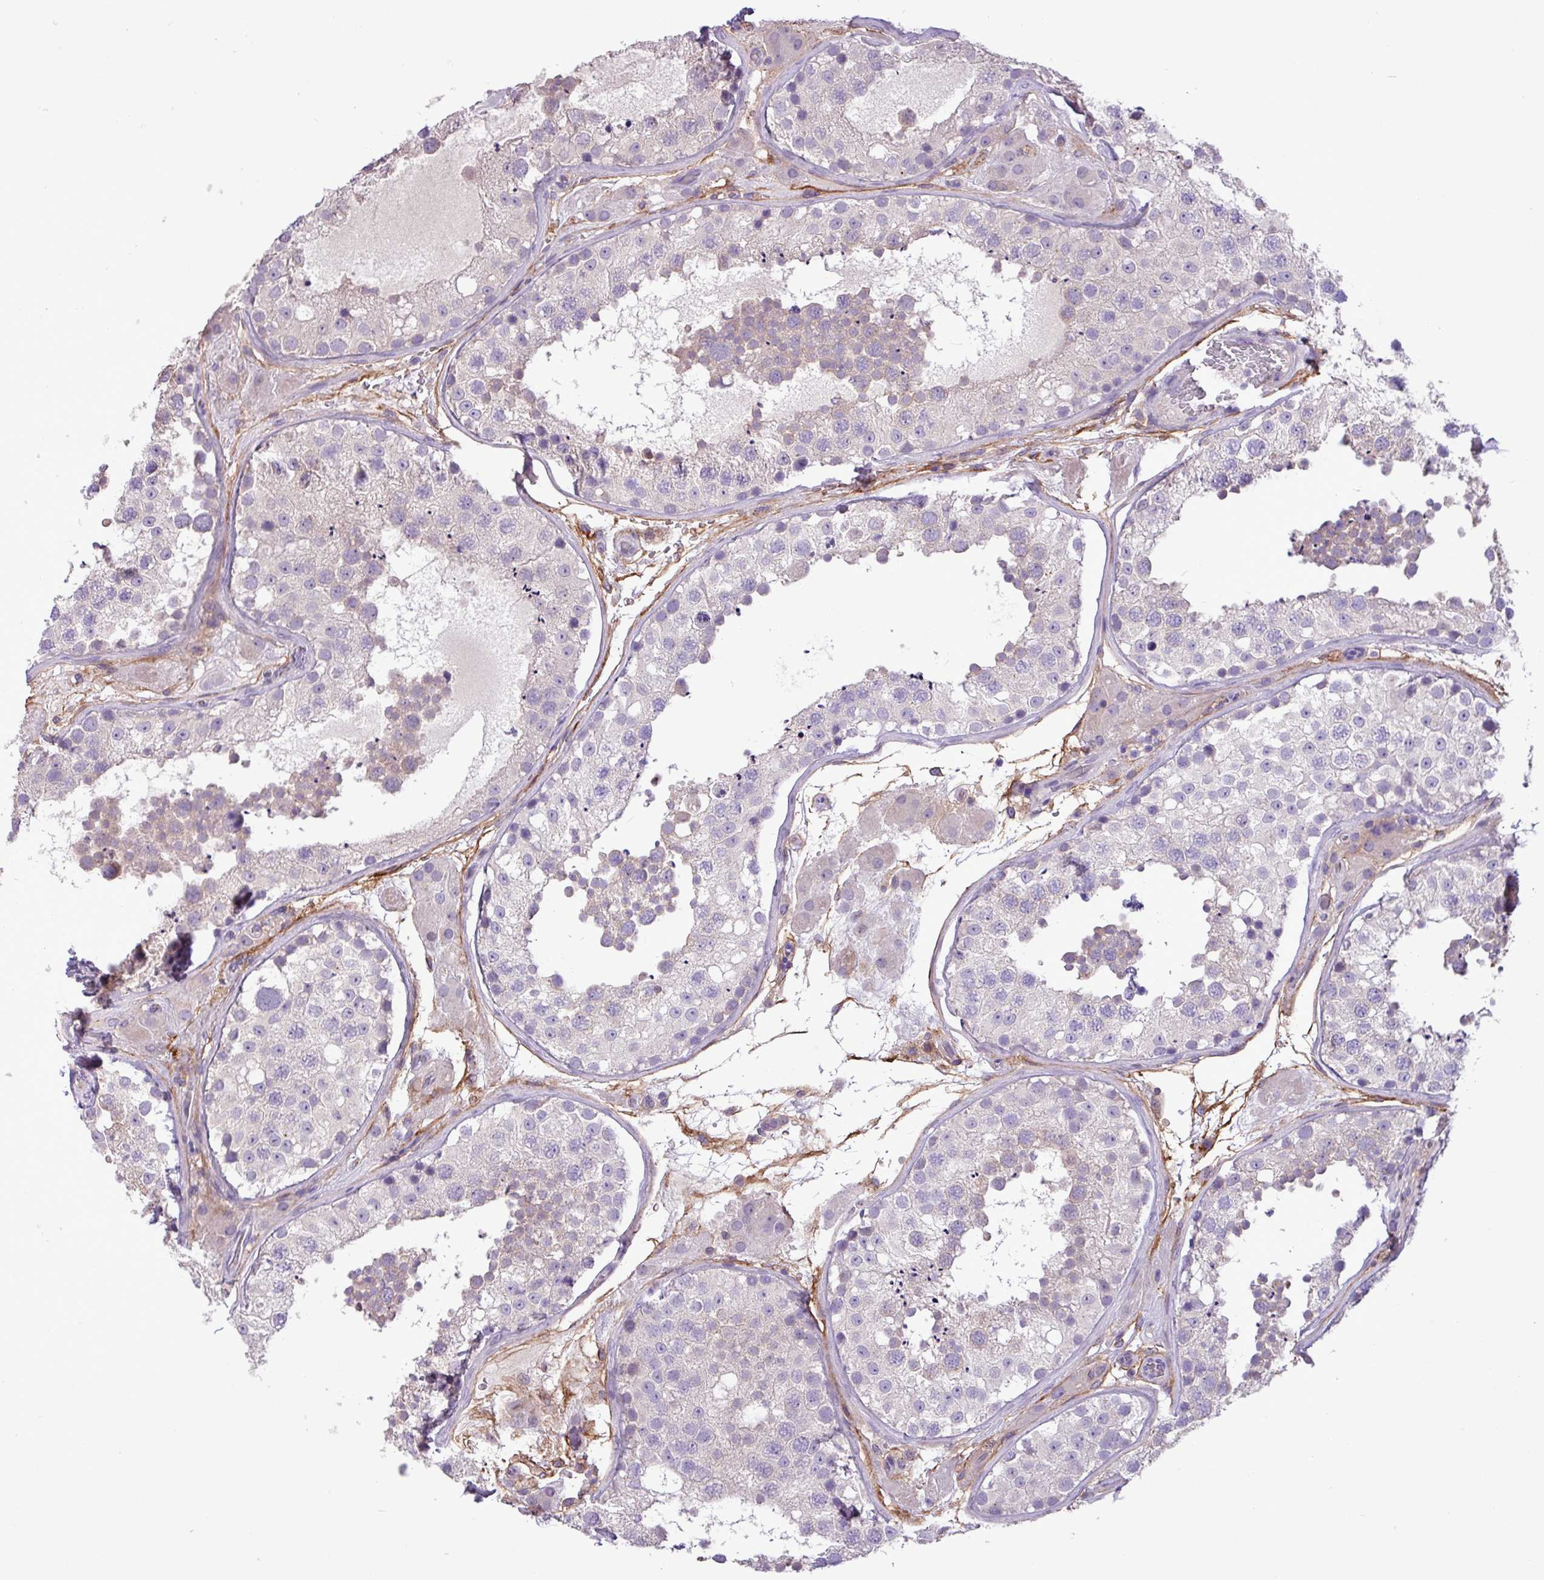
{"staining": {"intensity": "negative", "quantity": "none", "location": "none"}, "tissue": "testis", "cell_type": "Cells in seminiferous ducts", "image_type": "normal", "snomed": [{"axis": "morphology", "description": "Normal tissue, NOS"}, {"axis": "topography", "description": "Testis"}], "caption": "Immunohistochemistry (IHC) micrograph of normal testis stained for a protein (brown), which exhibits no positivity in cells in seminiferous ducts. The staining is performed using DAB (3,3'-diaminobenzidine) brown chromogen with nuclei counter-stained in using hematoxylin.", "gene": "CD248", "patient": {"sex": "male", "age": 26}}